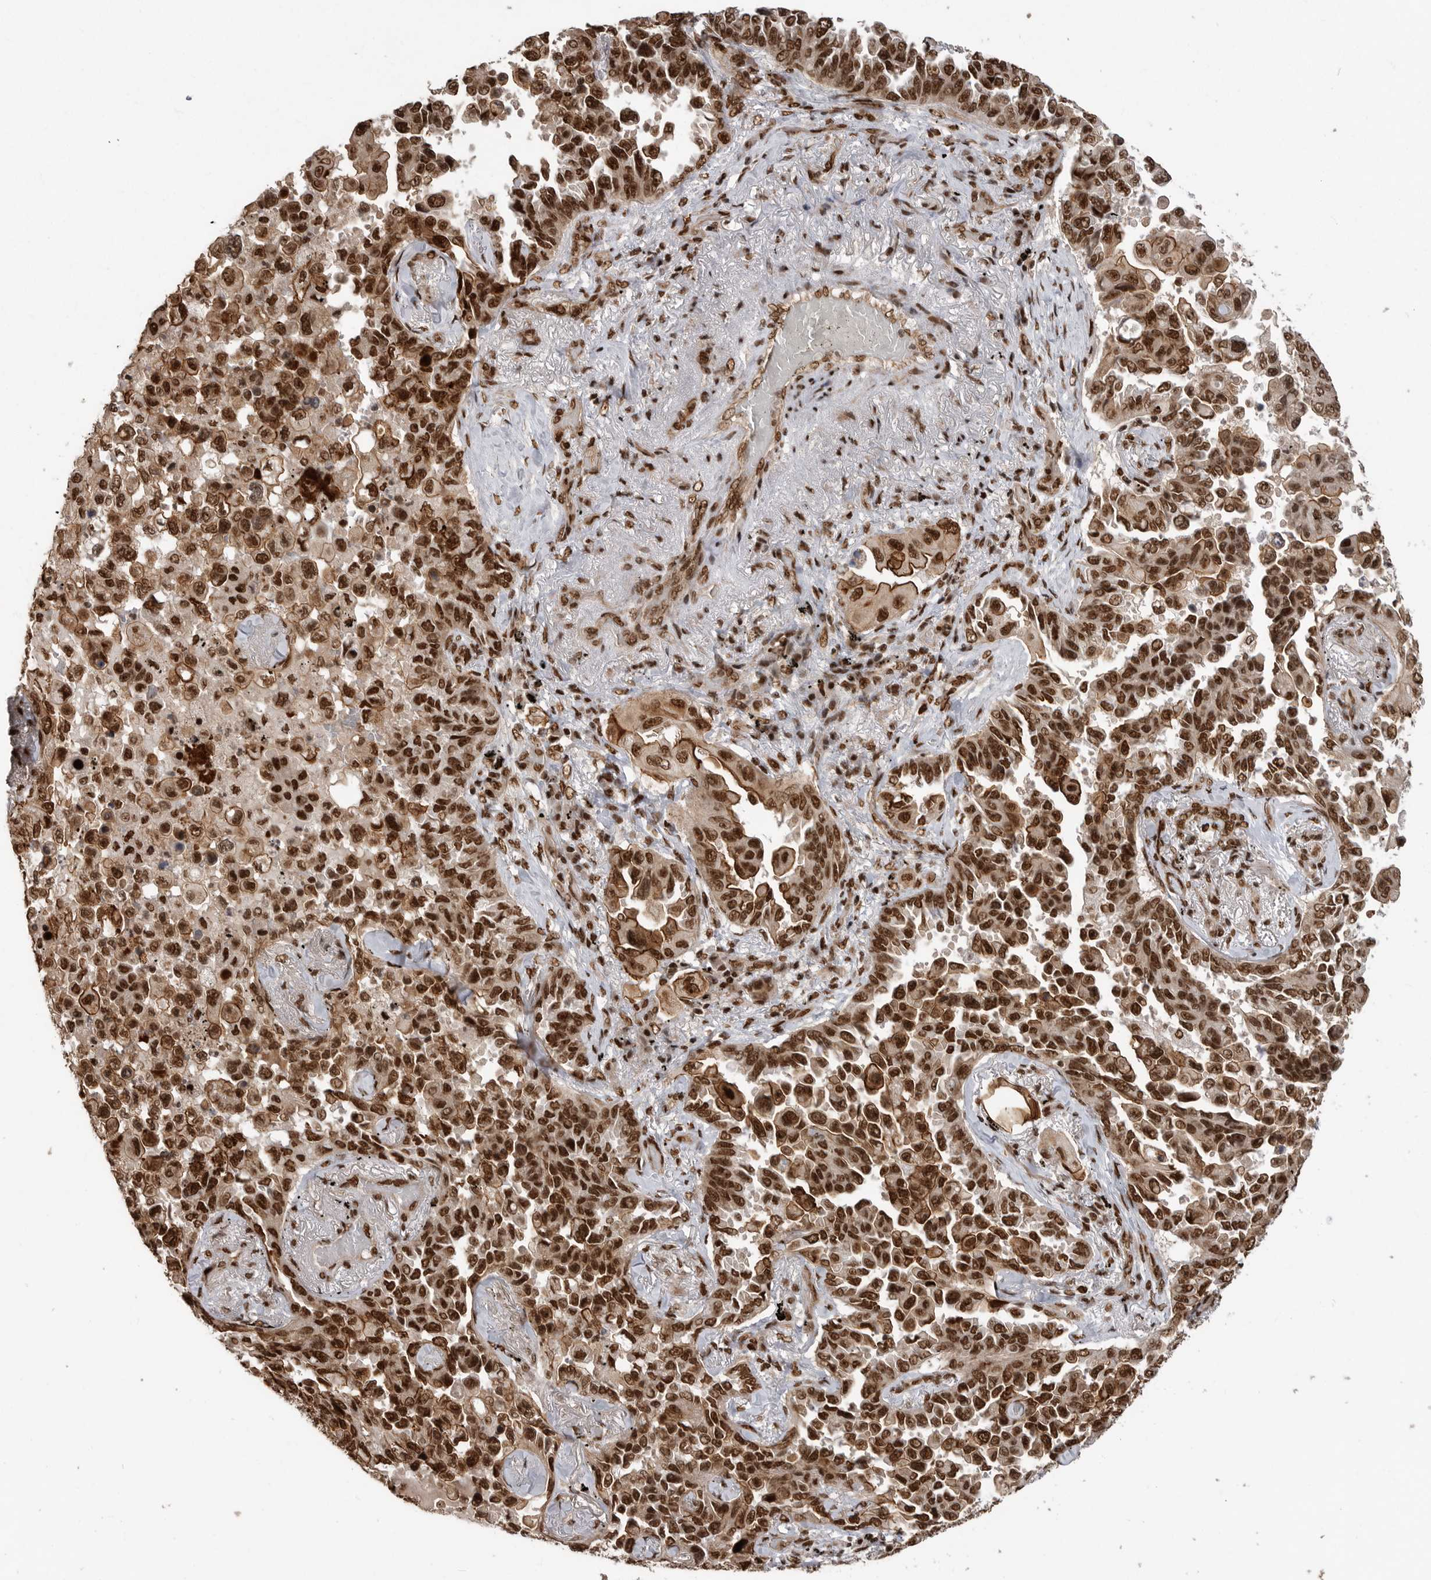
{"staining": {"intensity": "strong", "quantity": ">75%", "location": "cytoplasmic/membranous,nuclear"}, "tissue": "lung cancer", "cell_type": "Tumor cells", "image_type": "cancer", "snomed": [{"axis": "morphology", "description": "Adenocarcinoma, NOS"}, {"axis": "topography", "description": "Lung"}], "caption": "Lung cancer stained with a protein marker displays strong staining in tumor cells.", "gene": "PPP1R8", "patient": {"sex": "female", "age": 67}}